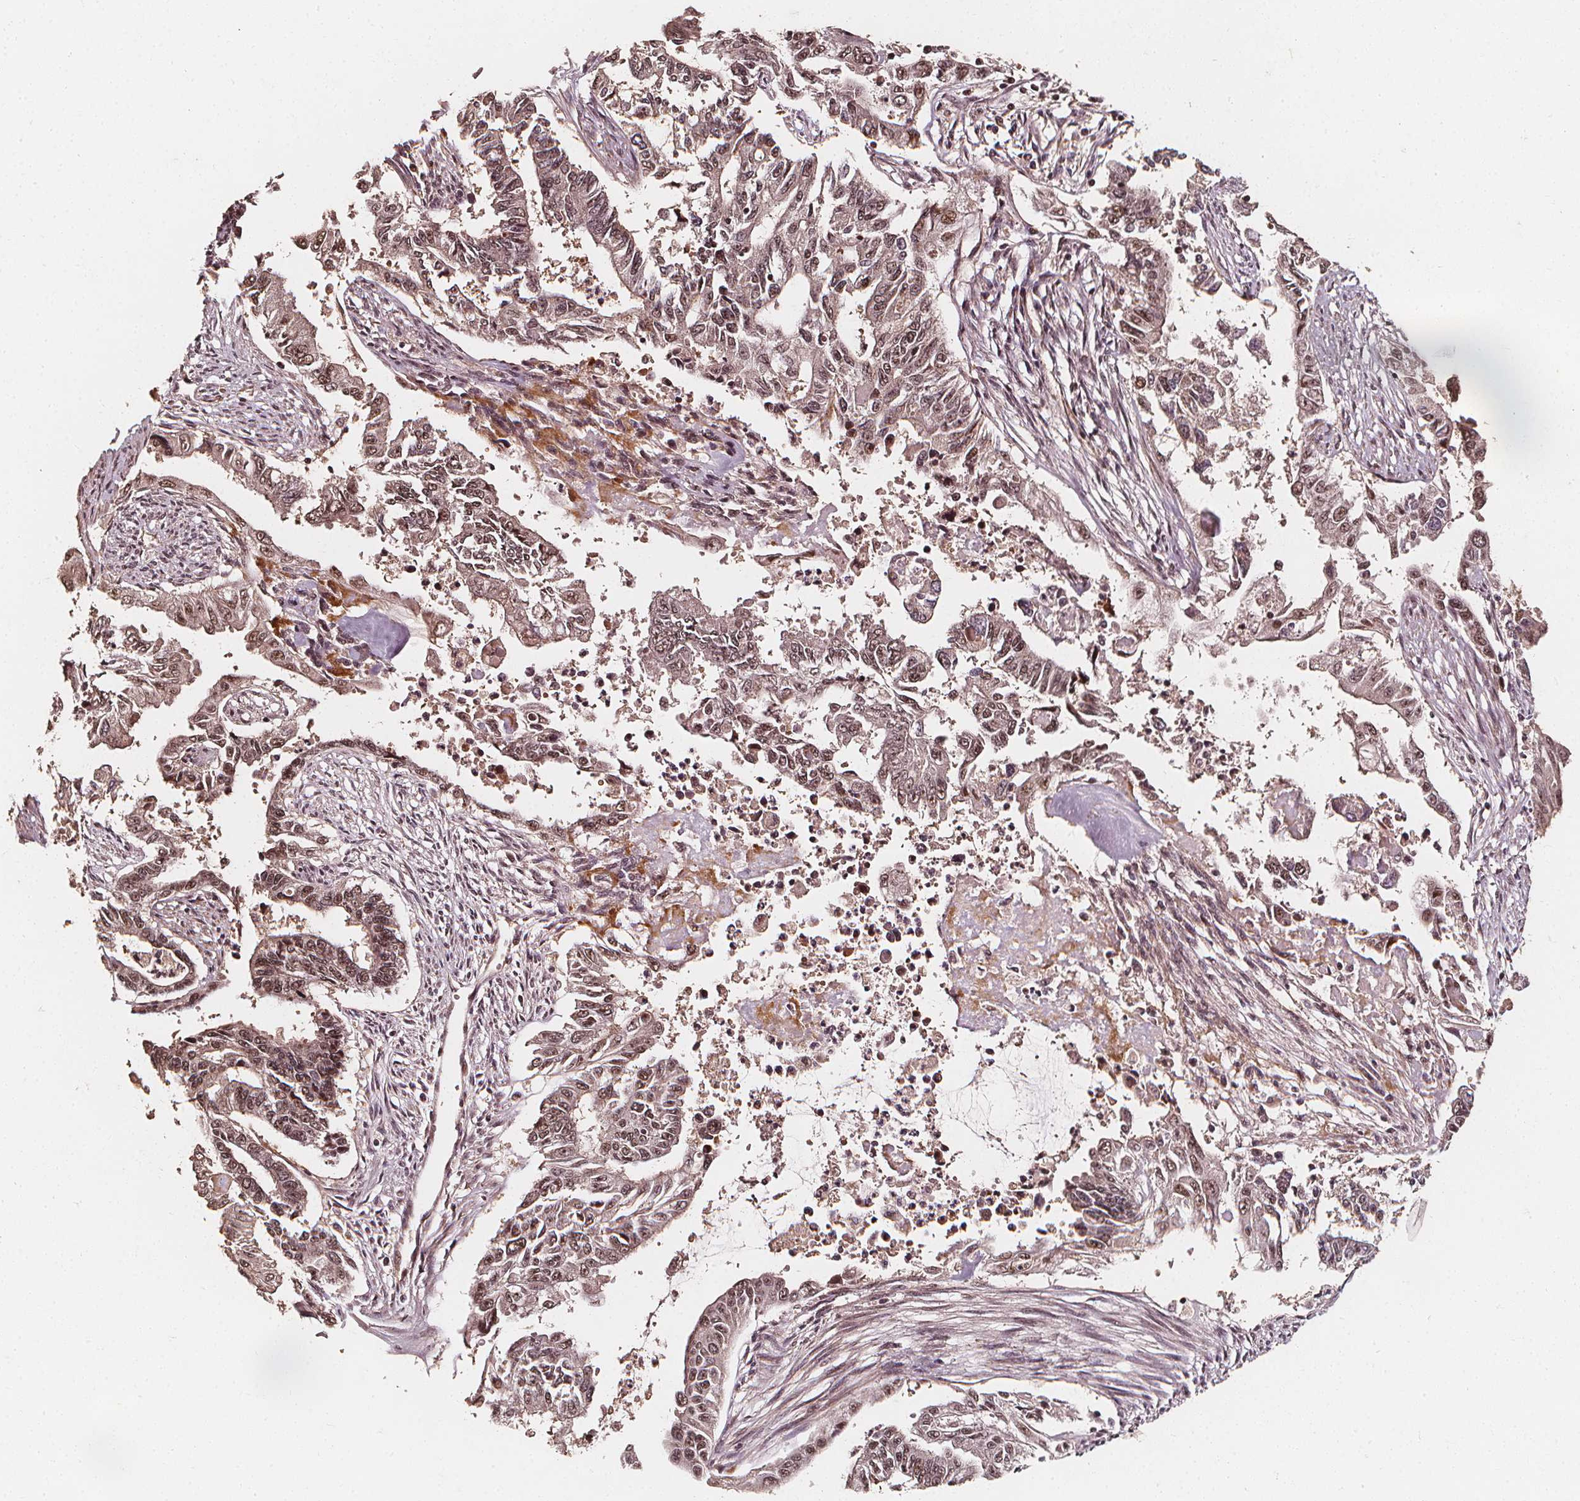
{"staining": {"intensity": "moderate", "quantity": ">75%", "location": "nuclear"}, "tissue": "endometrial cancer", "cell_type": "Tumor cells", "image_type": "cancer", "snomed": [{"axis": "morphology", "description": "Adenocarcinoma, NOS"}, {"axis": "topography", "description": "Uterus"}], "caption": "This image exhibits immunohistochemistry staining of human endometrial cancer, with medium moderate nuclear staining in about >75% of tumor cells.", "gene": "EXOSC9", "patient": {"sex": "female", "age": 59}}